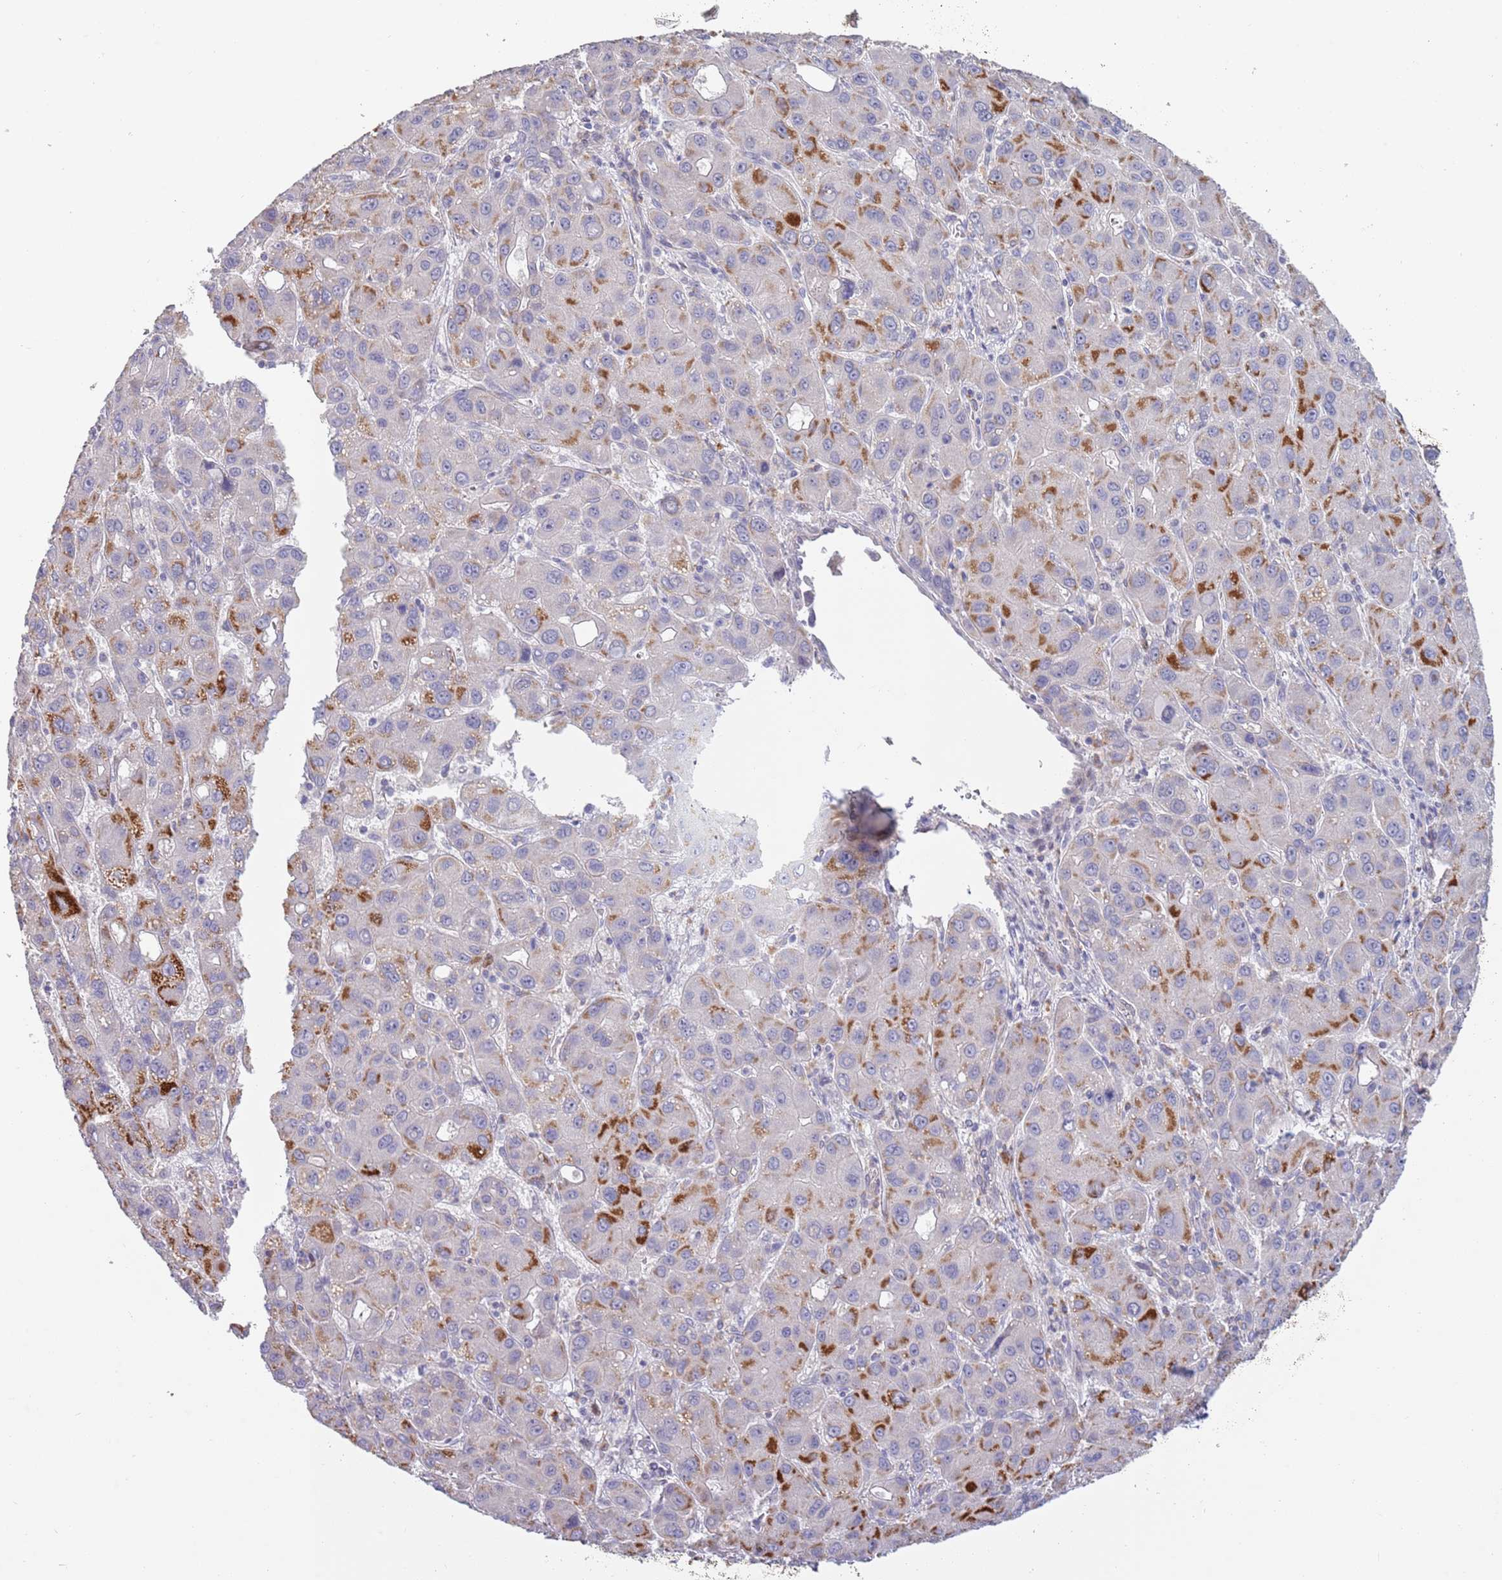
{"staining": {"intensity": "strong", "quantity": "<25%", "location": "cytoplasmic/membranous"}, "tissue": "liver cancer", "cell_type": "Tumor cells", "image_type": "cancer", "snomed": [{"axis": "morphology", "description": "Carcinoma, Hepatocellular, NOS"}, {"axis": "topography", "description": "Liver"}], "caption": "Immunohistochemistry (IHC) image of hepatocellular carcinoma (liver) stained for a protein (brown), which demonstrates medium levels of strong cytoplasmic/membranous expression in approximately <25% of tumor cells.", "gene": "PIMREG", "patient": {"sex": "male", "age": 55}}